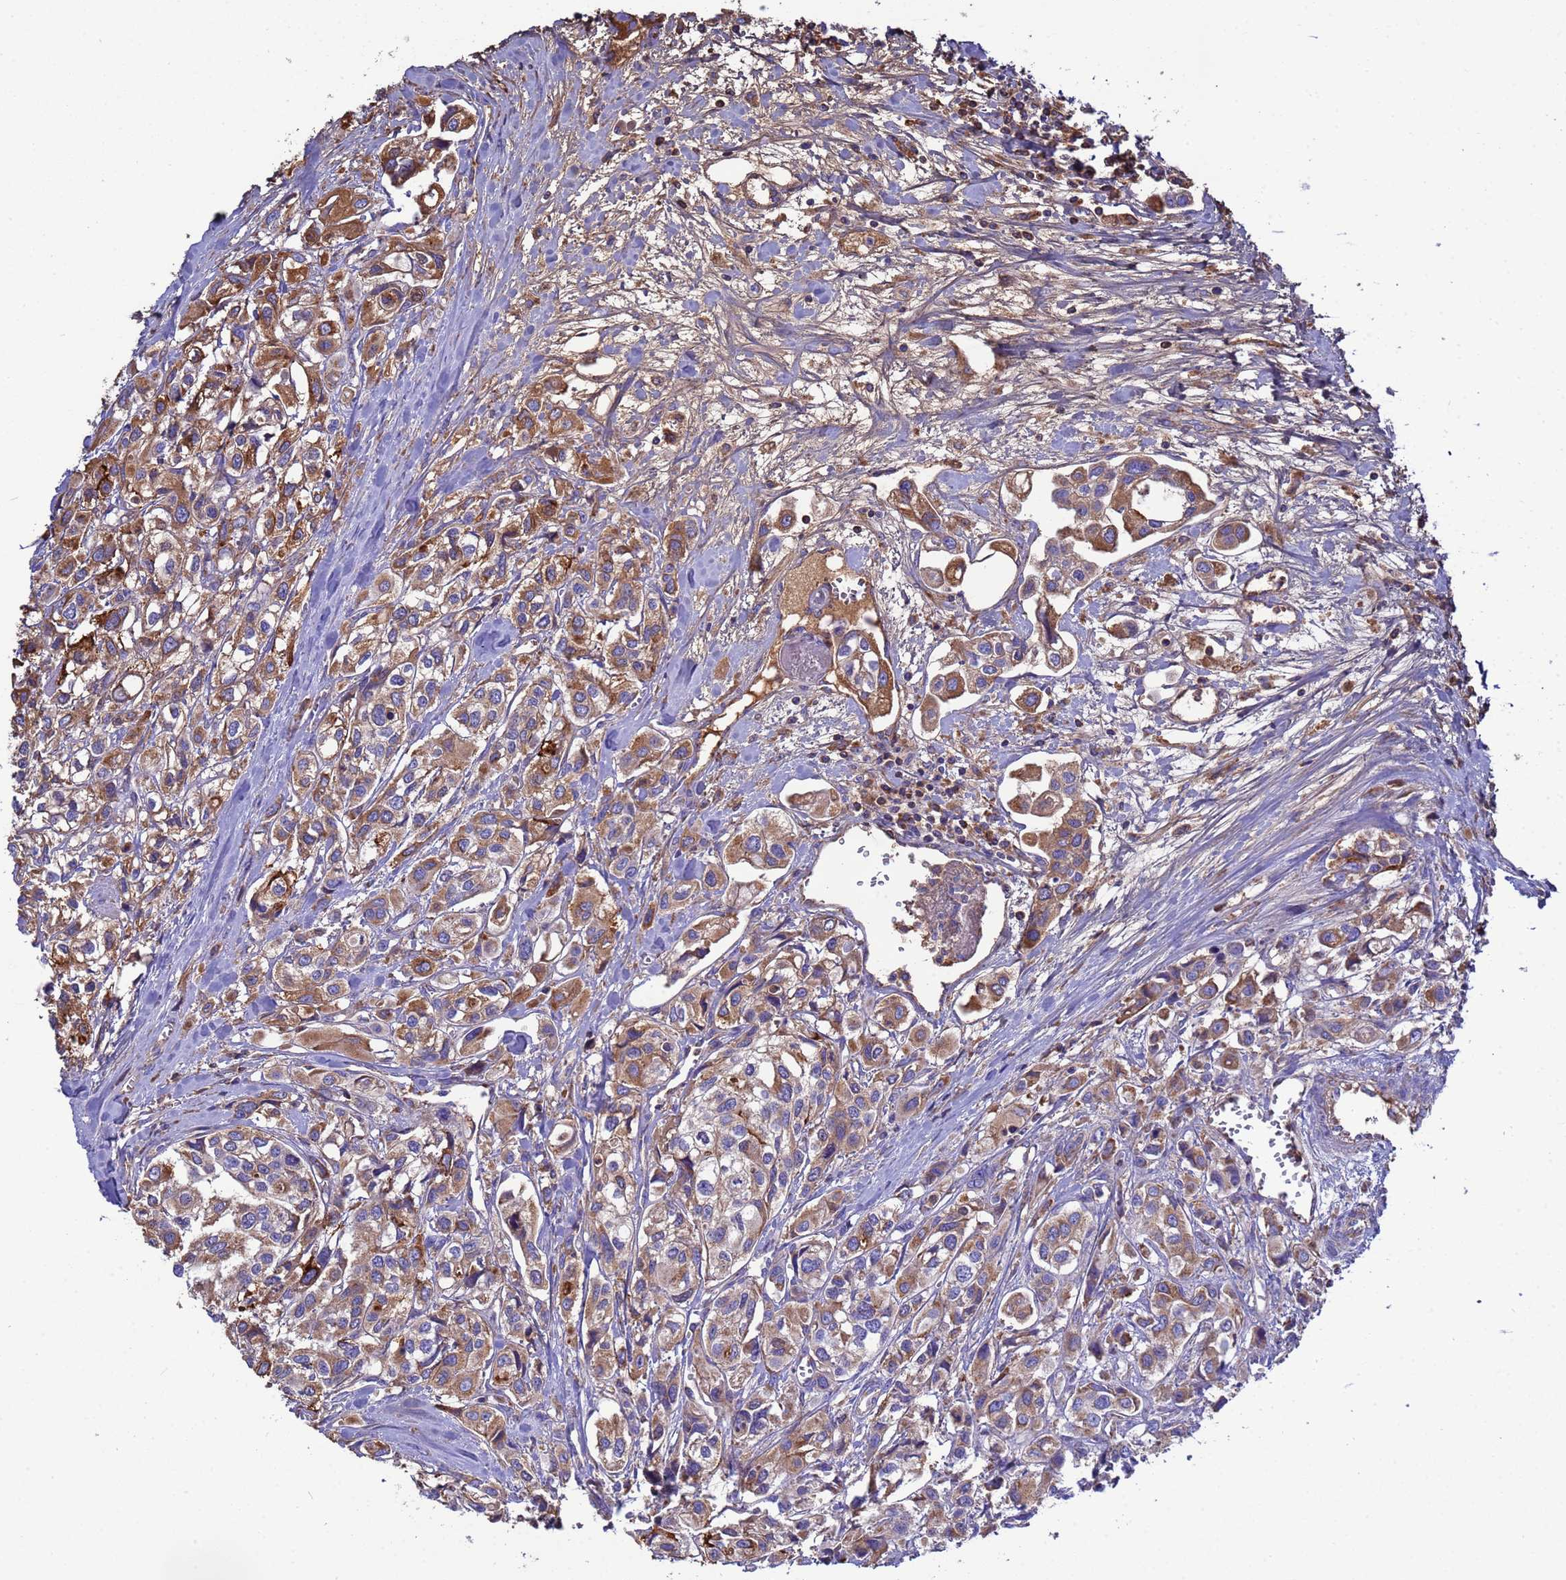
{"staining": {"intensity": "moderate", "quantity": ">75%", "location": "cytoplasmic/membranous"}, "tissue": "urothelial cancer", "cell_type": "Tumor cells", "image_type": "cancer", "snomed": [{"axis": "morphology", "description": "Urothelial carcinoma, High grade"}, {"axis": "topography", "description": "Urinary bladder"}], "caption": "This micrograph reveals immunohistochemistry (IHC) staining of urothelial cancer, with medium moderate cytoplasmic/membranous positivity in about >75% of tumor cells.", "gene": "GLUD1", "patient": {"sex": "male", "age": 67}}